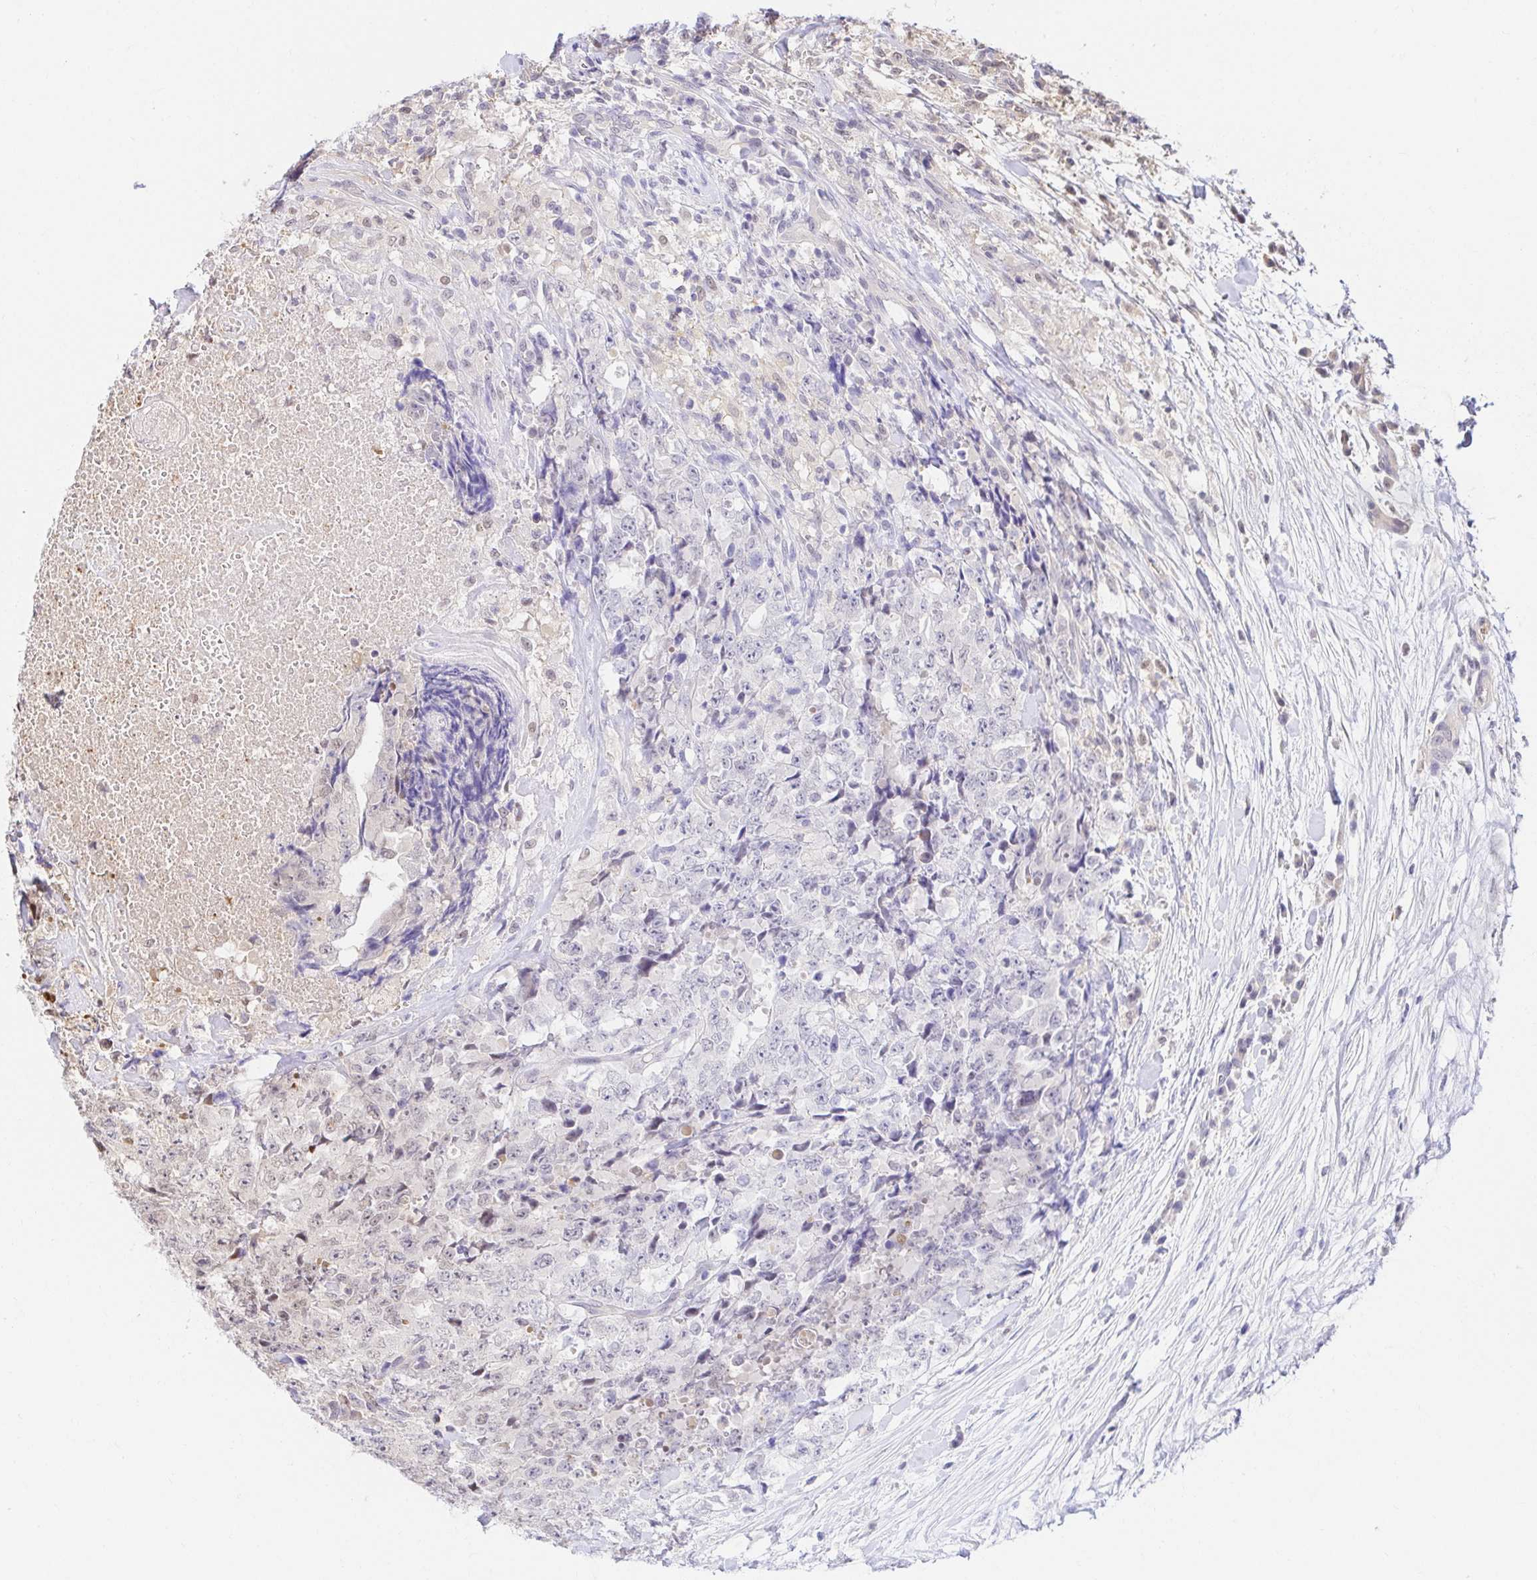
{"staining": {"intensity": "moderate", "quantity": "25%-75%", "location": "cytoplasmic/membranous,nuclear"}, "tissue": "testis cancer", "cell_type": "Tumor cells", "image_type": "cancer", "snomed": [{"axis": "morphology", "description": "Carcinoma, Embryonal, NOS"}, {"axis": "topography", "description": "Testis"}], "caption": "The micrograph reveals a brown stain indicating the presence of a protein in the cytoplasmic/membranous and nuclear of tumor cells in testis cancer (embryonal carcinoma).", "gene": "PSMA4", "patient": {"sex": "male", "age": 24}}